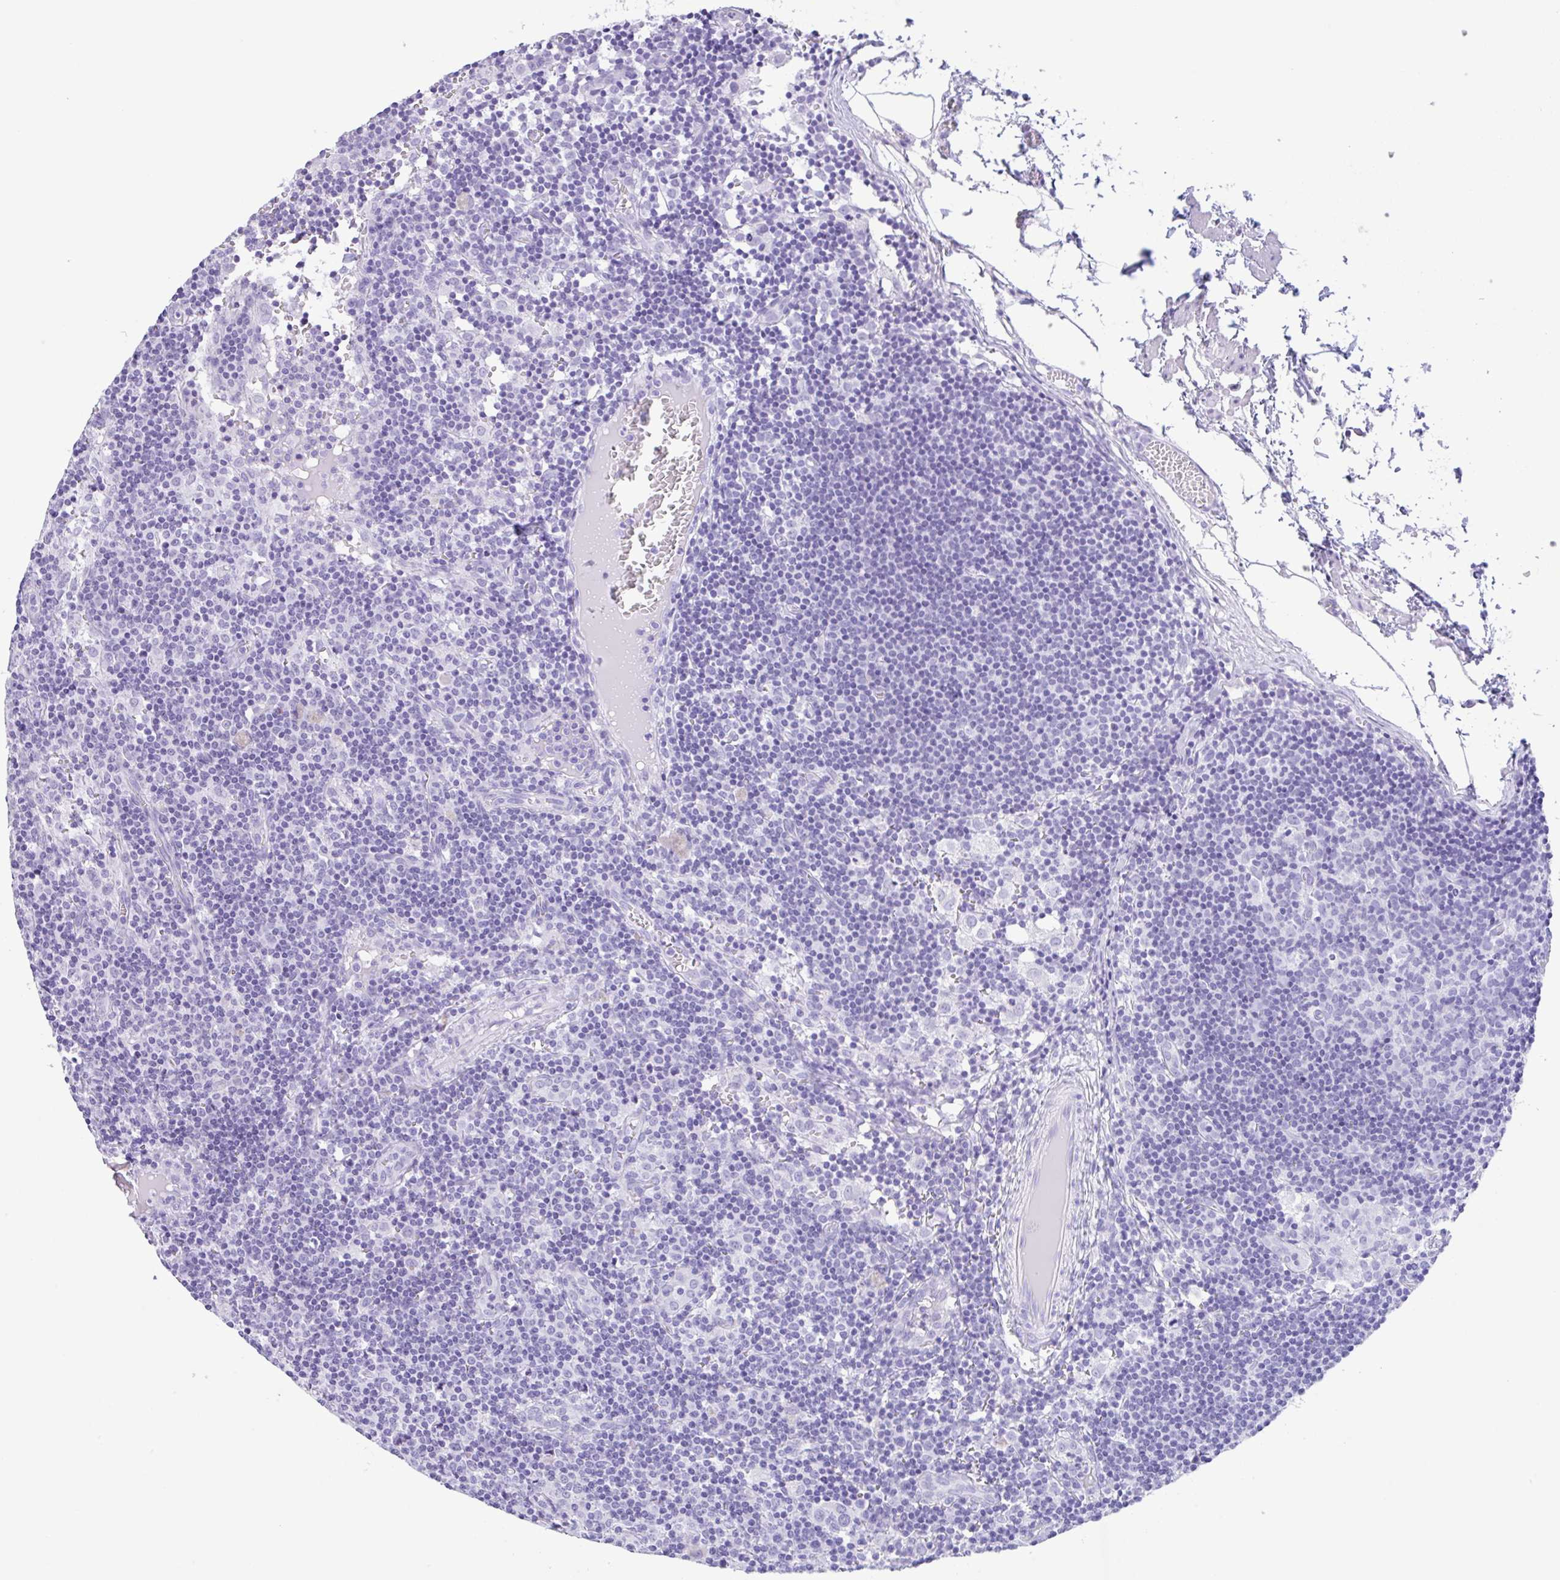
{"staining": {"intensity": "negative", "quantity": "none", "location": "none"}, "tissue": "lymph node", "cell_type": "Germinal center cells", "image_type": "normal", "snomed": [{"axis": "morphology", "description": "Normal tissue, NOS"}, {"axis": "topography", "description": "Lymph node"}], "caption": "Immunohistochemical staining of benign human lymph node displays no significant staining in germinal center cells. (DAB immunohistochemistry (IHC), high magnification).", "gene": "CPA1", "patient": {"sex": "female", "age": 45}}